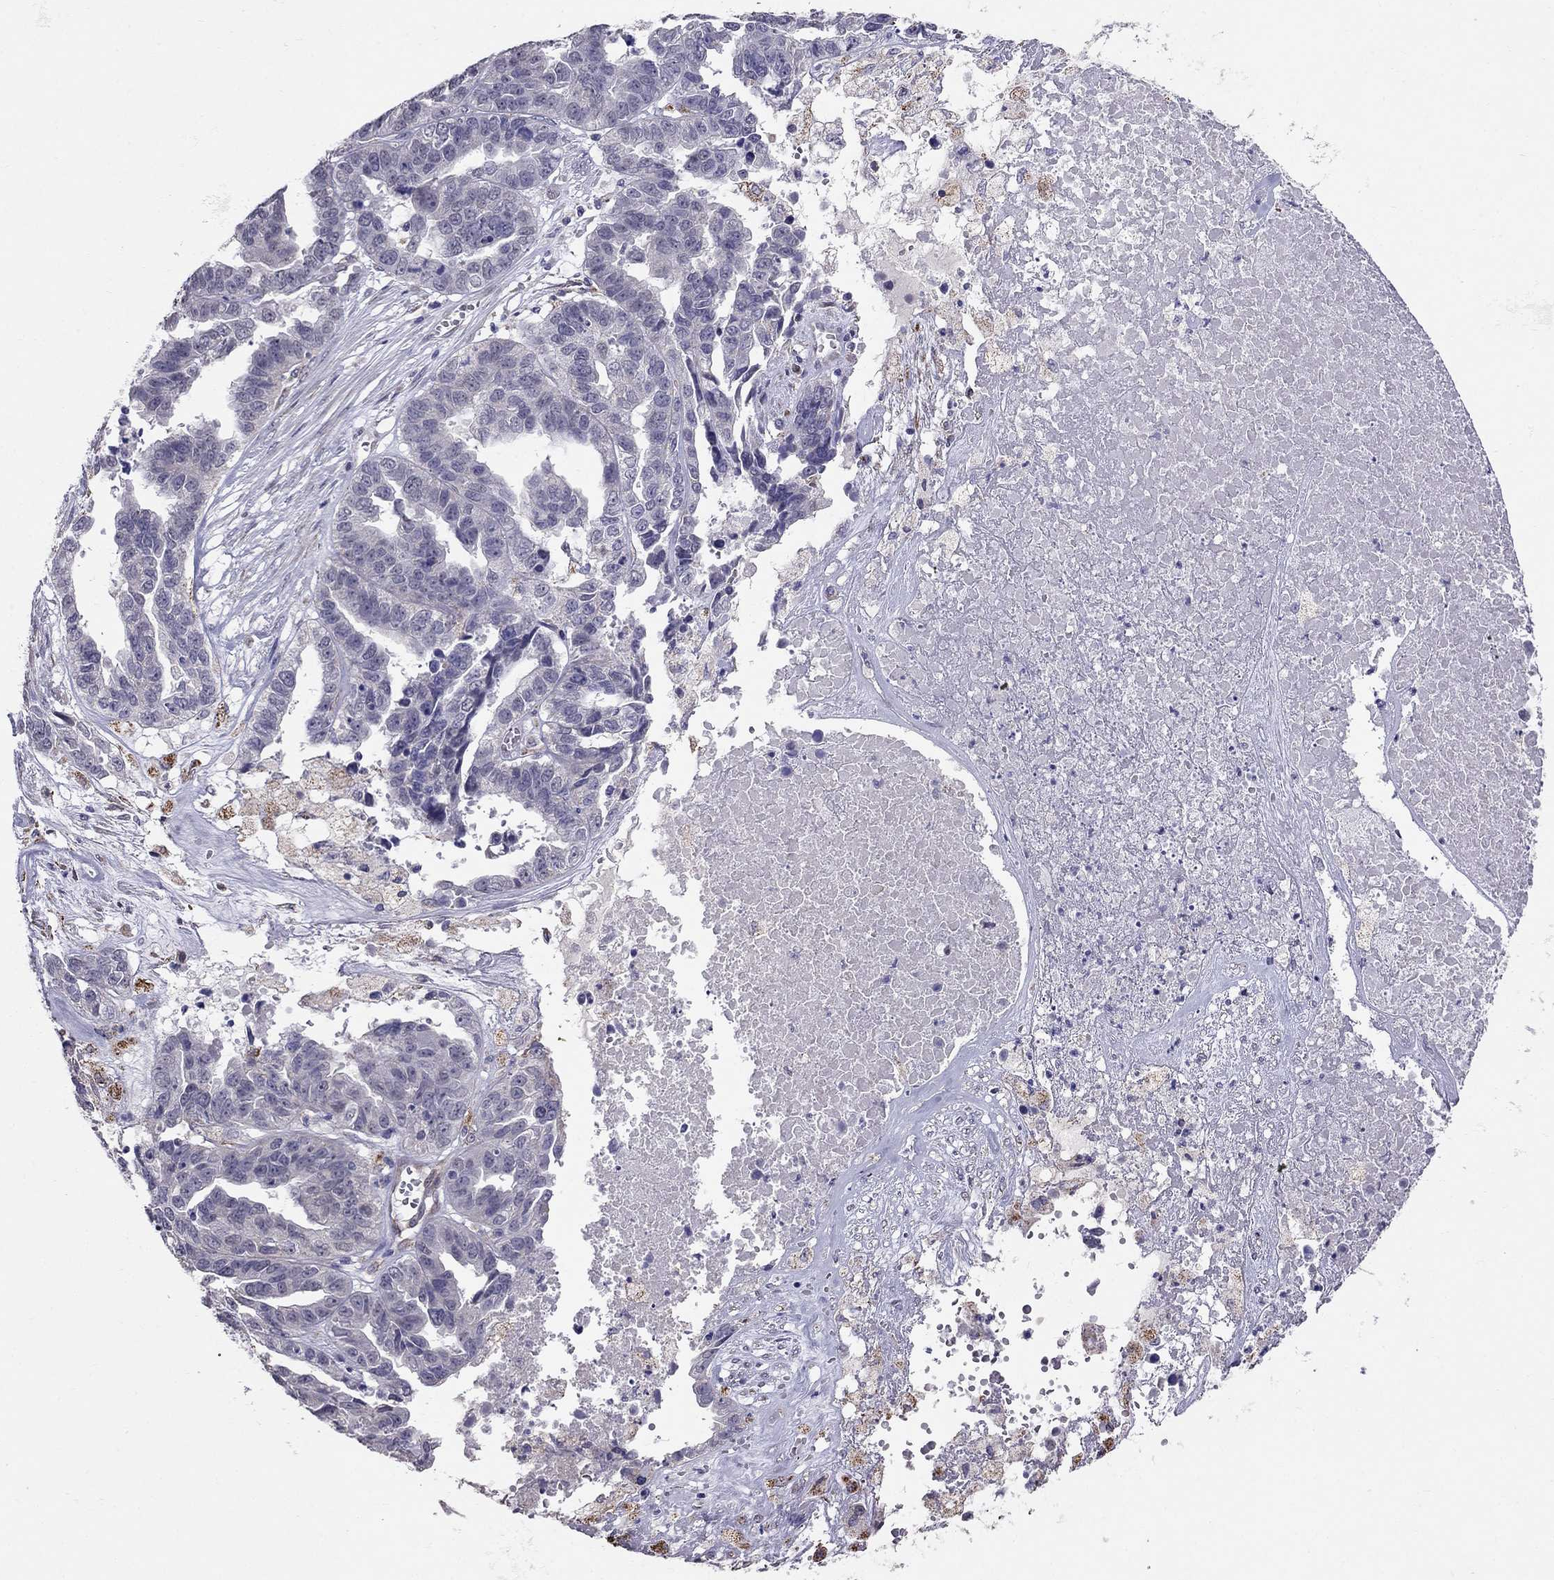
{"staining": {"intensity": "negative", "quantity": "none", "location": "none"}, "tissue": "ovarian cancer", "cell_type": "Tumor cells", "image_type": "cancer", "snomed": [{"axis": "morphology", "description": "Cystadenocarcinoma, serous, NOS"}, {"axis": "topography", "description": "Ovary"}], "caption": "There is no significant expression in tumor cells of serous cystadenocarcinoma (ovarian).", "gene": "MYO3B", "patient": {"sex": "female", "age": 87}}